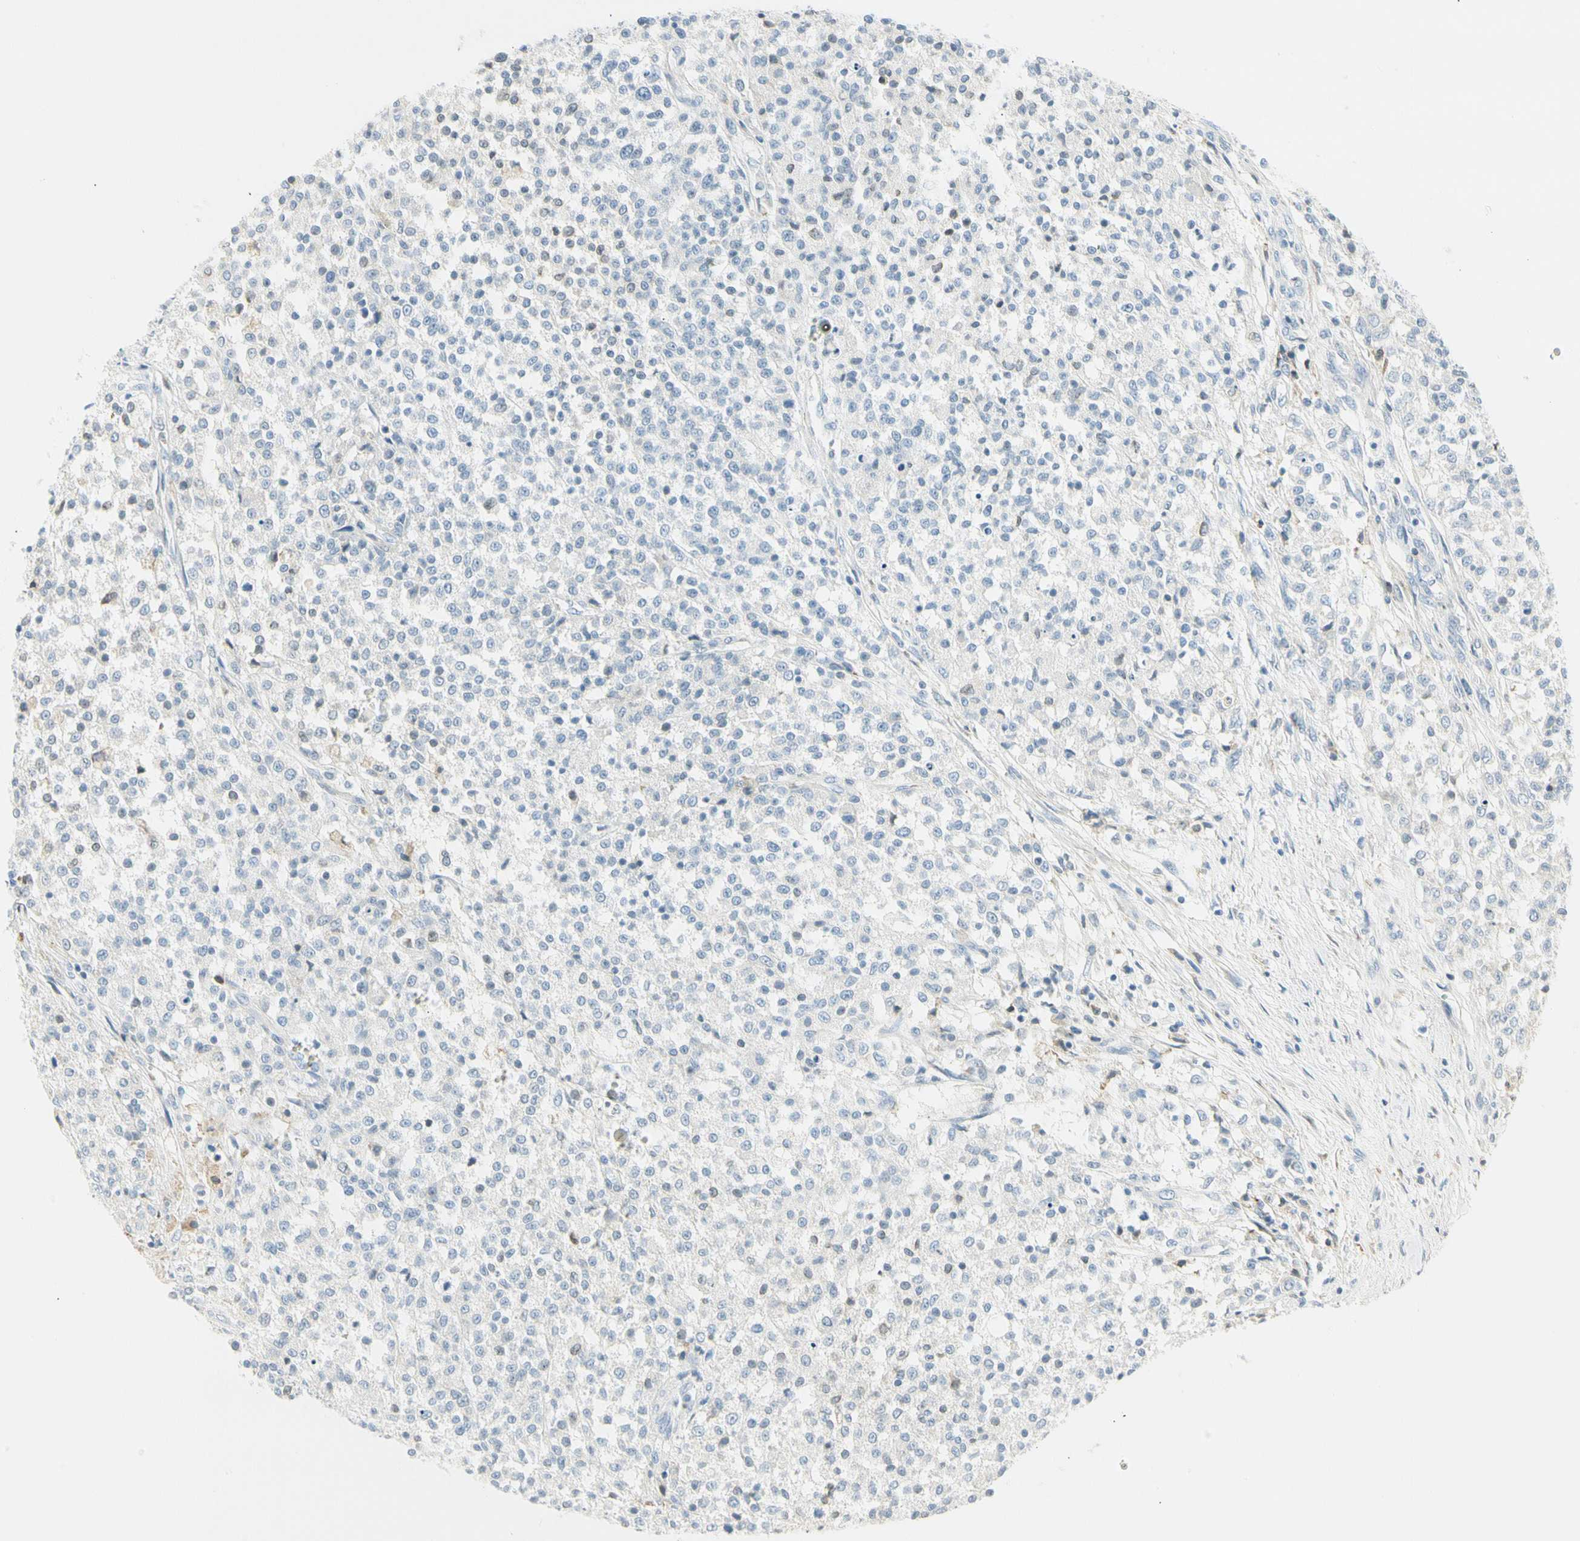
{"staining": {"intensity": "negative", "quantity": "none", "location": "none"}, "tissue": "testis cancer", "cell_type": "Tumor cells", "image_type": "cancer", "snomed": [{"axis": "morphology", "description": "Seminoma, NOS"}, {"axis": "topography", "description": "Testis"}], "caption": "DAB (3,3'-diaminobenzidine) immunohistochemical staining of testis cancer exhibits no significant staining in tumor cells.", "gene": "TNFSF11", "patient": {"sex": "male", "age": 59}}